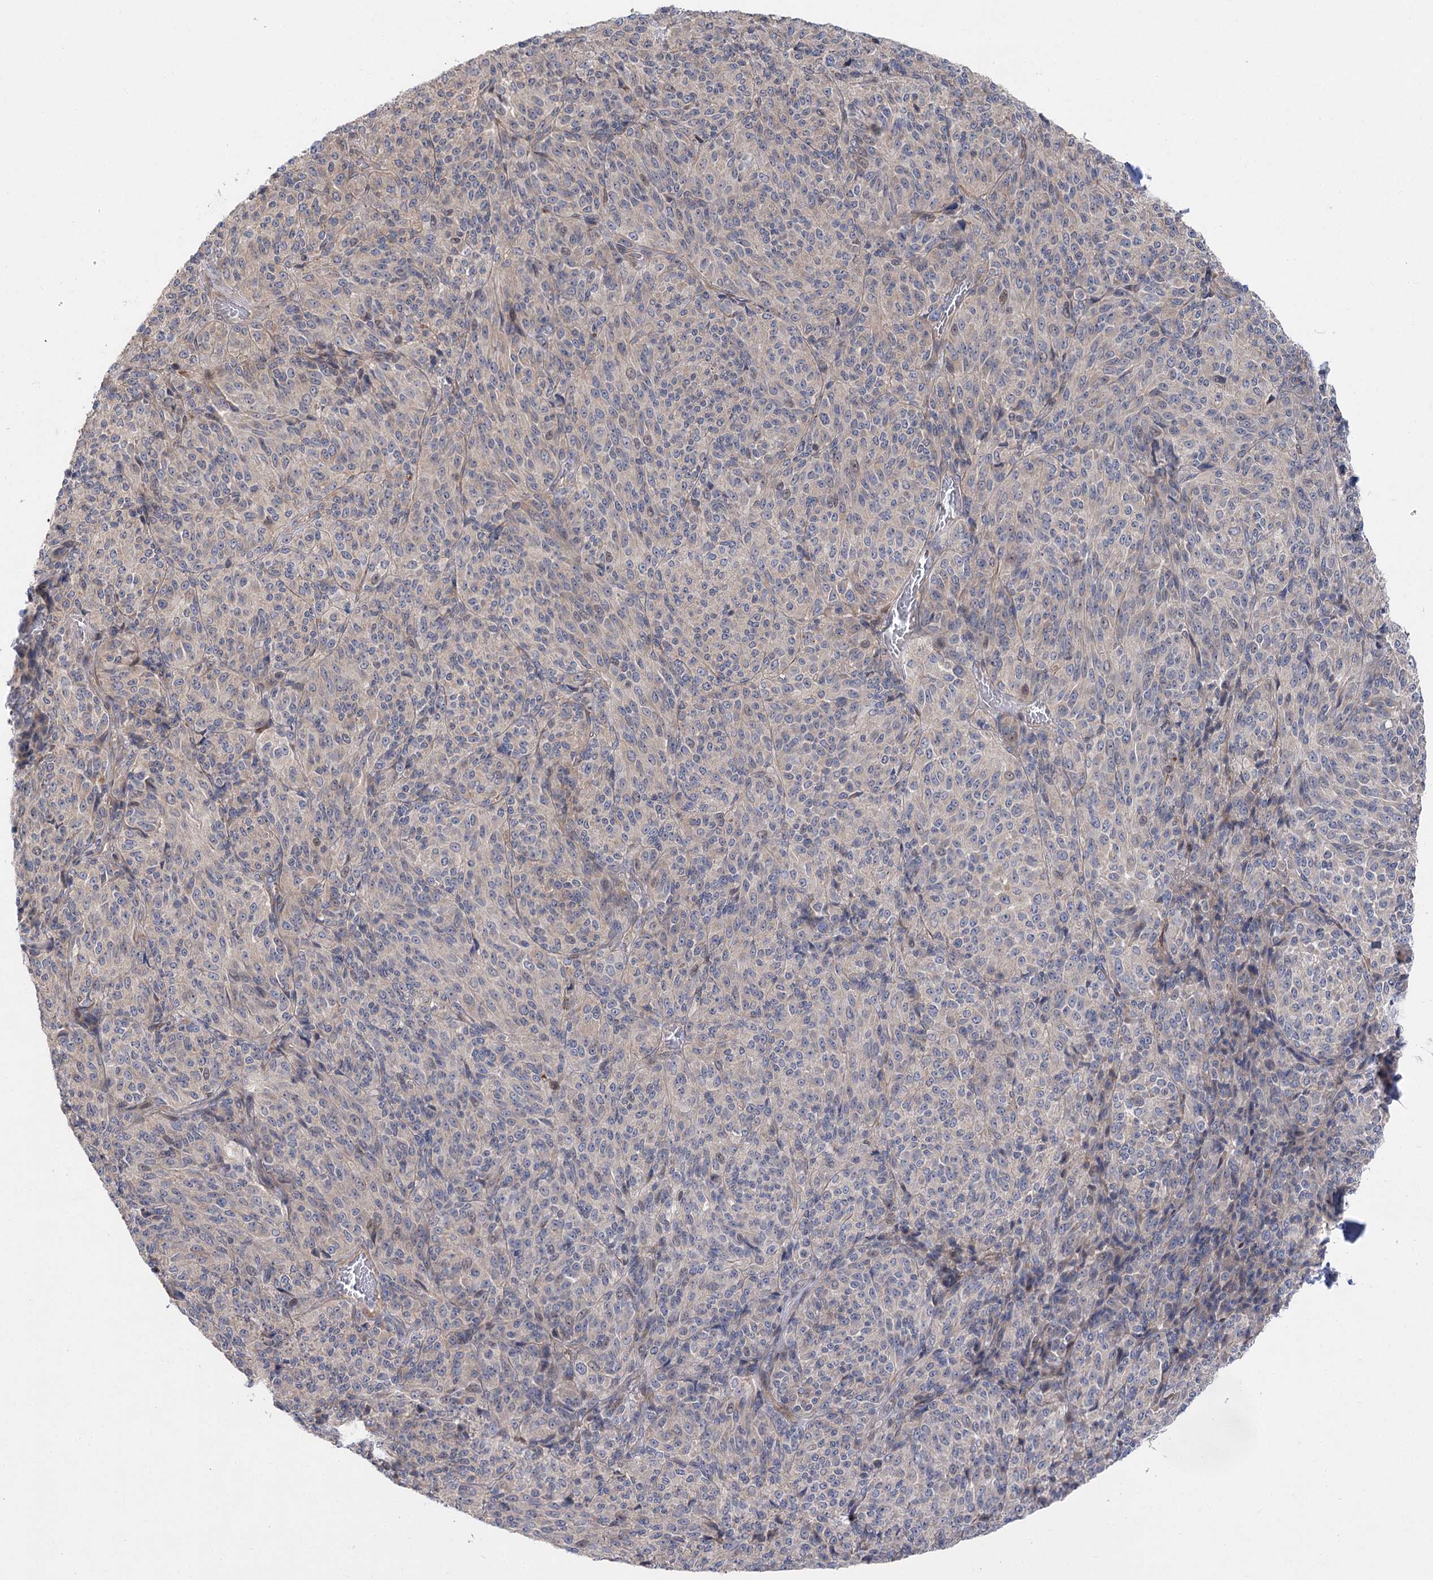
{"staining": {"intensity": "negative", "quantity": "none", "location": "none"}, "tissue": "melanoma", "cell_type": "Tumor cells", "image_type": "cancer", "snomed": [{"axis": "morphology", "description": "Malignant melanoma, Metastatic site"}, {"axis": "topography", "description": "Brain"}], "caption": "Immunohistochemistry of human malignant melanoma (metastatic site) displays no expression in tumor cells.", "gene": "SH3BP5L", "patient": {"sex": "female", "age": 56}}